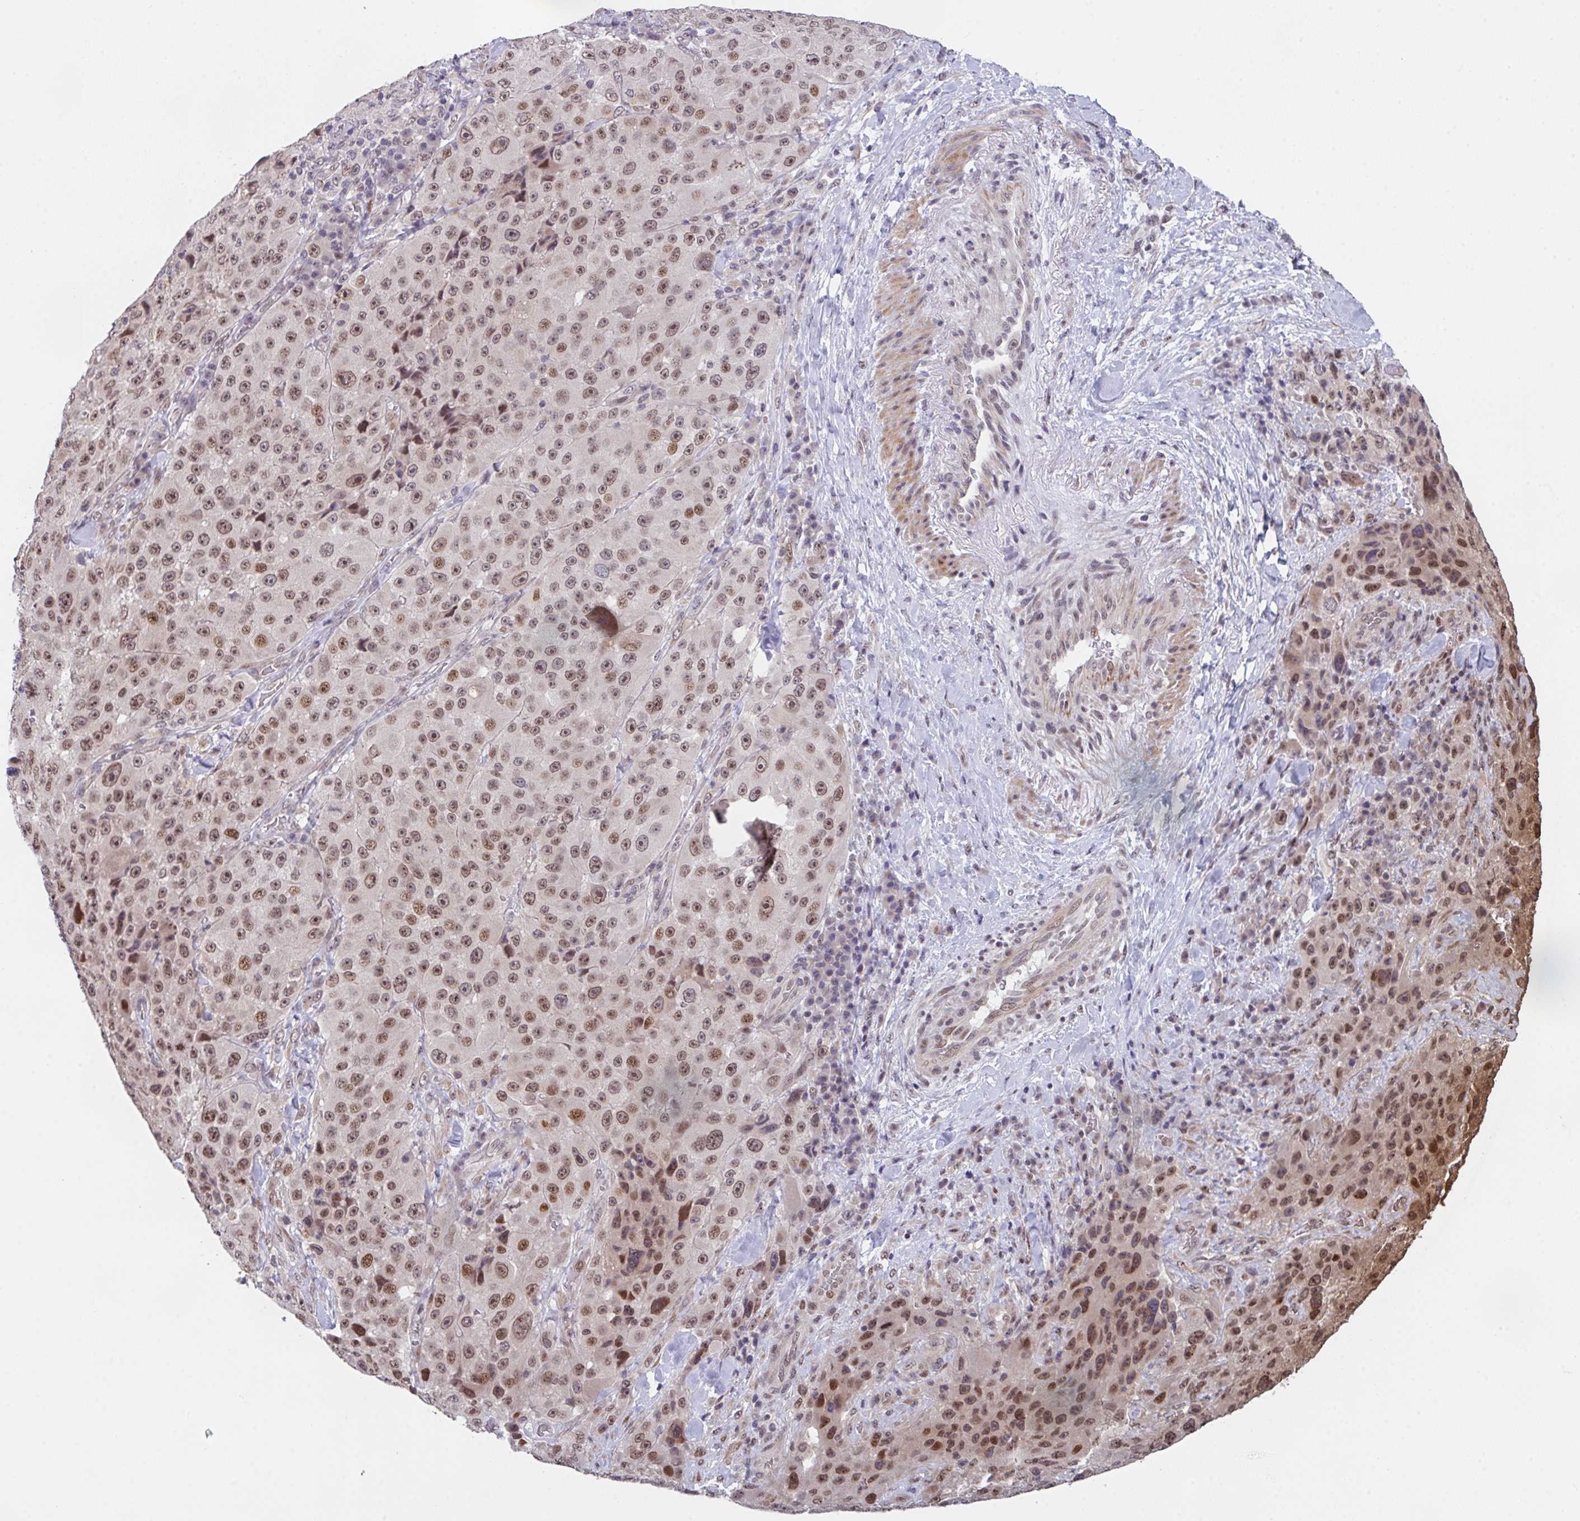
{"staining": {"intensity": "moderate", "quantity": ">75%", "location": "nuclear"}, "tissue": "melanoma", "cell_type": "Tumor cells", "image_type": "cancer", "snomed": [{"axis": "morphology", "description": "Malignant melanoma, Metastatic site"}, {"axis": "topography", "description": "Lymph node"}], "caption": "Moderate nuclear expression is appreciated in about >75% of tumor cells in malignant melanoma (metastatic site). The staining was performed using DAB to visualize the protein expression in brown, while the nuclei were stained in blue with hematoxylin (Magnification: 20x).", "gene": "RBM18", "patient": {"sex": "male", "age": 62}}